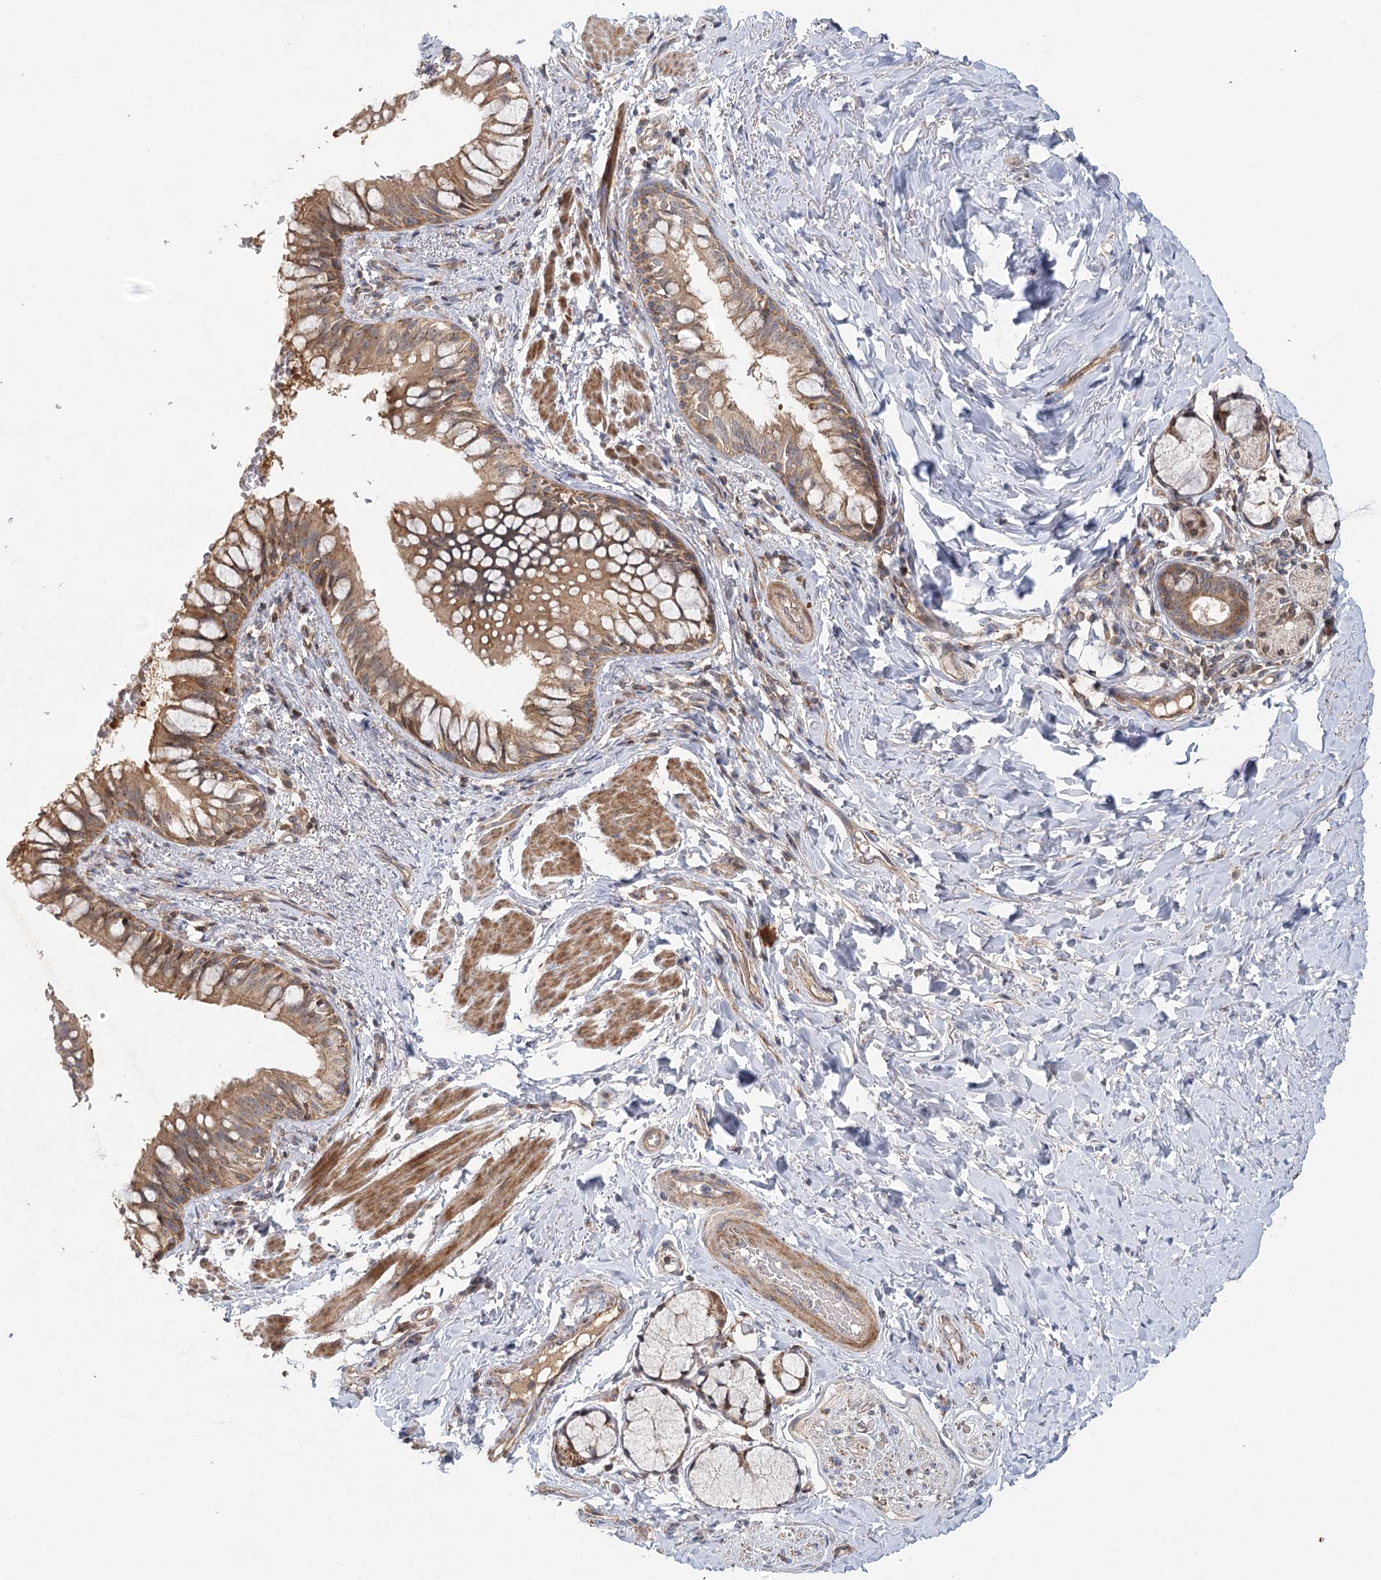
{"staining": {"intensity": "moderate", "quantity": ">75%", "location": "cytoplasmic/membranous"}, "tissue": "bronchus", "cell_type": "Respiratory epithelial cells", "image_type": "normal", "snomed": [{"axis": "morphology", "description": "Normal tissue, NOS"}, {"axis": "topography", "description": "Cartilage tissue"}, {"axis": "topography", "description": "Bronchus"}], "caption": "Moderate cytoplasmic/membranous expression is seen in about >75% of respiratory epithelial cells in unremarkable bronchus. The staining was performed using DAB (3,3'-diaminobenzidine), with brown indicating positive protein expression. Nuclei are stained blue with hematoxylin.", "gene": "ENSG00000273217", "patient": {"sex": "female", "age": 36}}